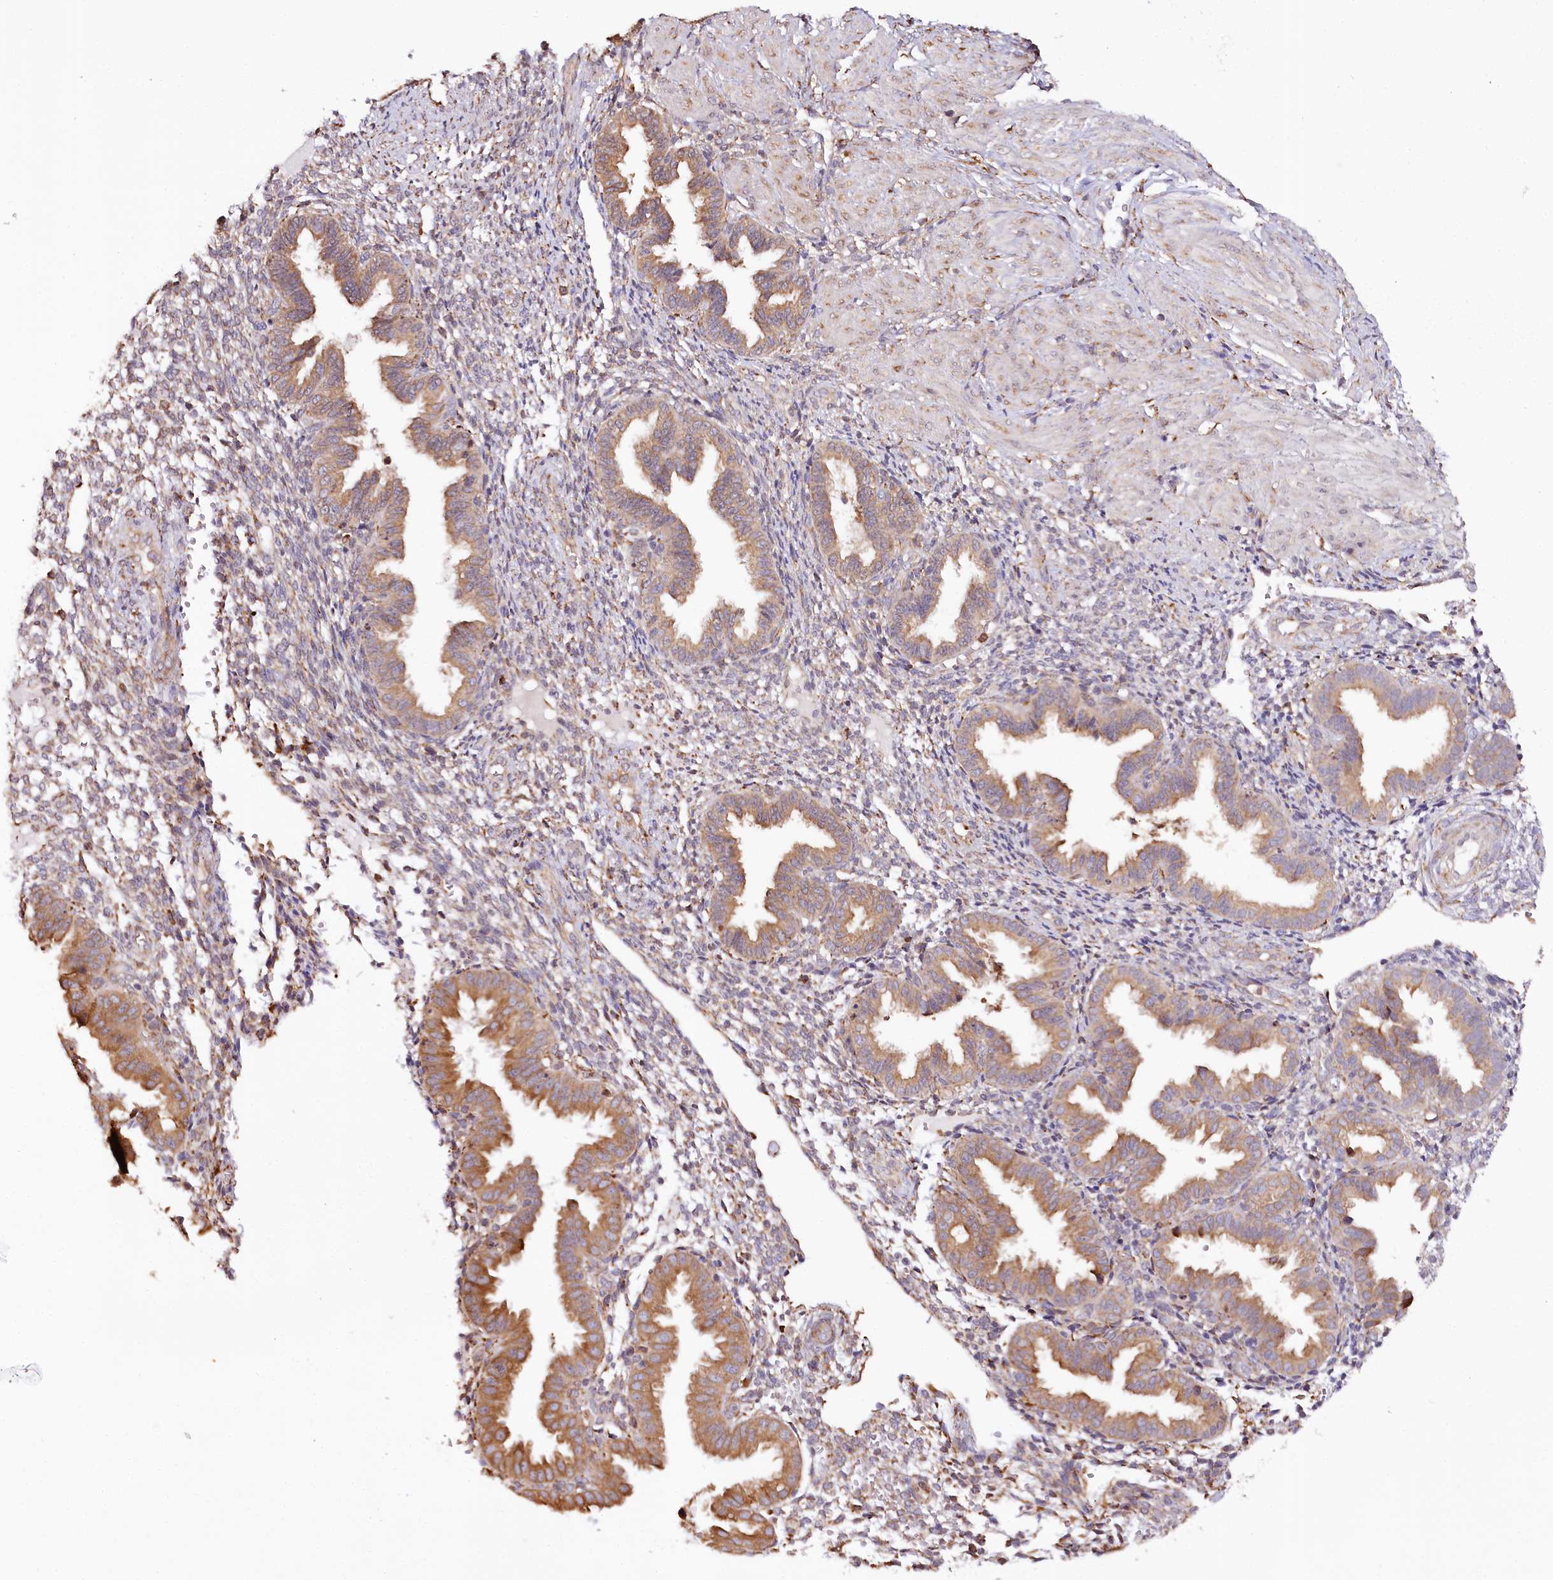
{"staining": {"intensity": "strong", "quantity": "<25%", "location": "cytoplasmic/membranous"}, "tissue": "endometrium", "cell_type": "Cells in endometrial stroma", "image_type": "normal", "snomed": [{"axis": "morphology", "description": "Normal tissue, NOS"}, {"axis": "topography", "description": "Endometrium"}], "caption": "Cells in endometrial stroma exhibit medium levels of strong cytoplasmic/membranous staining in approximately <25% of cells in unremarkable endometrium.", "gene": "VEGFA", "patient": {"sex": "female", "age": 33}}